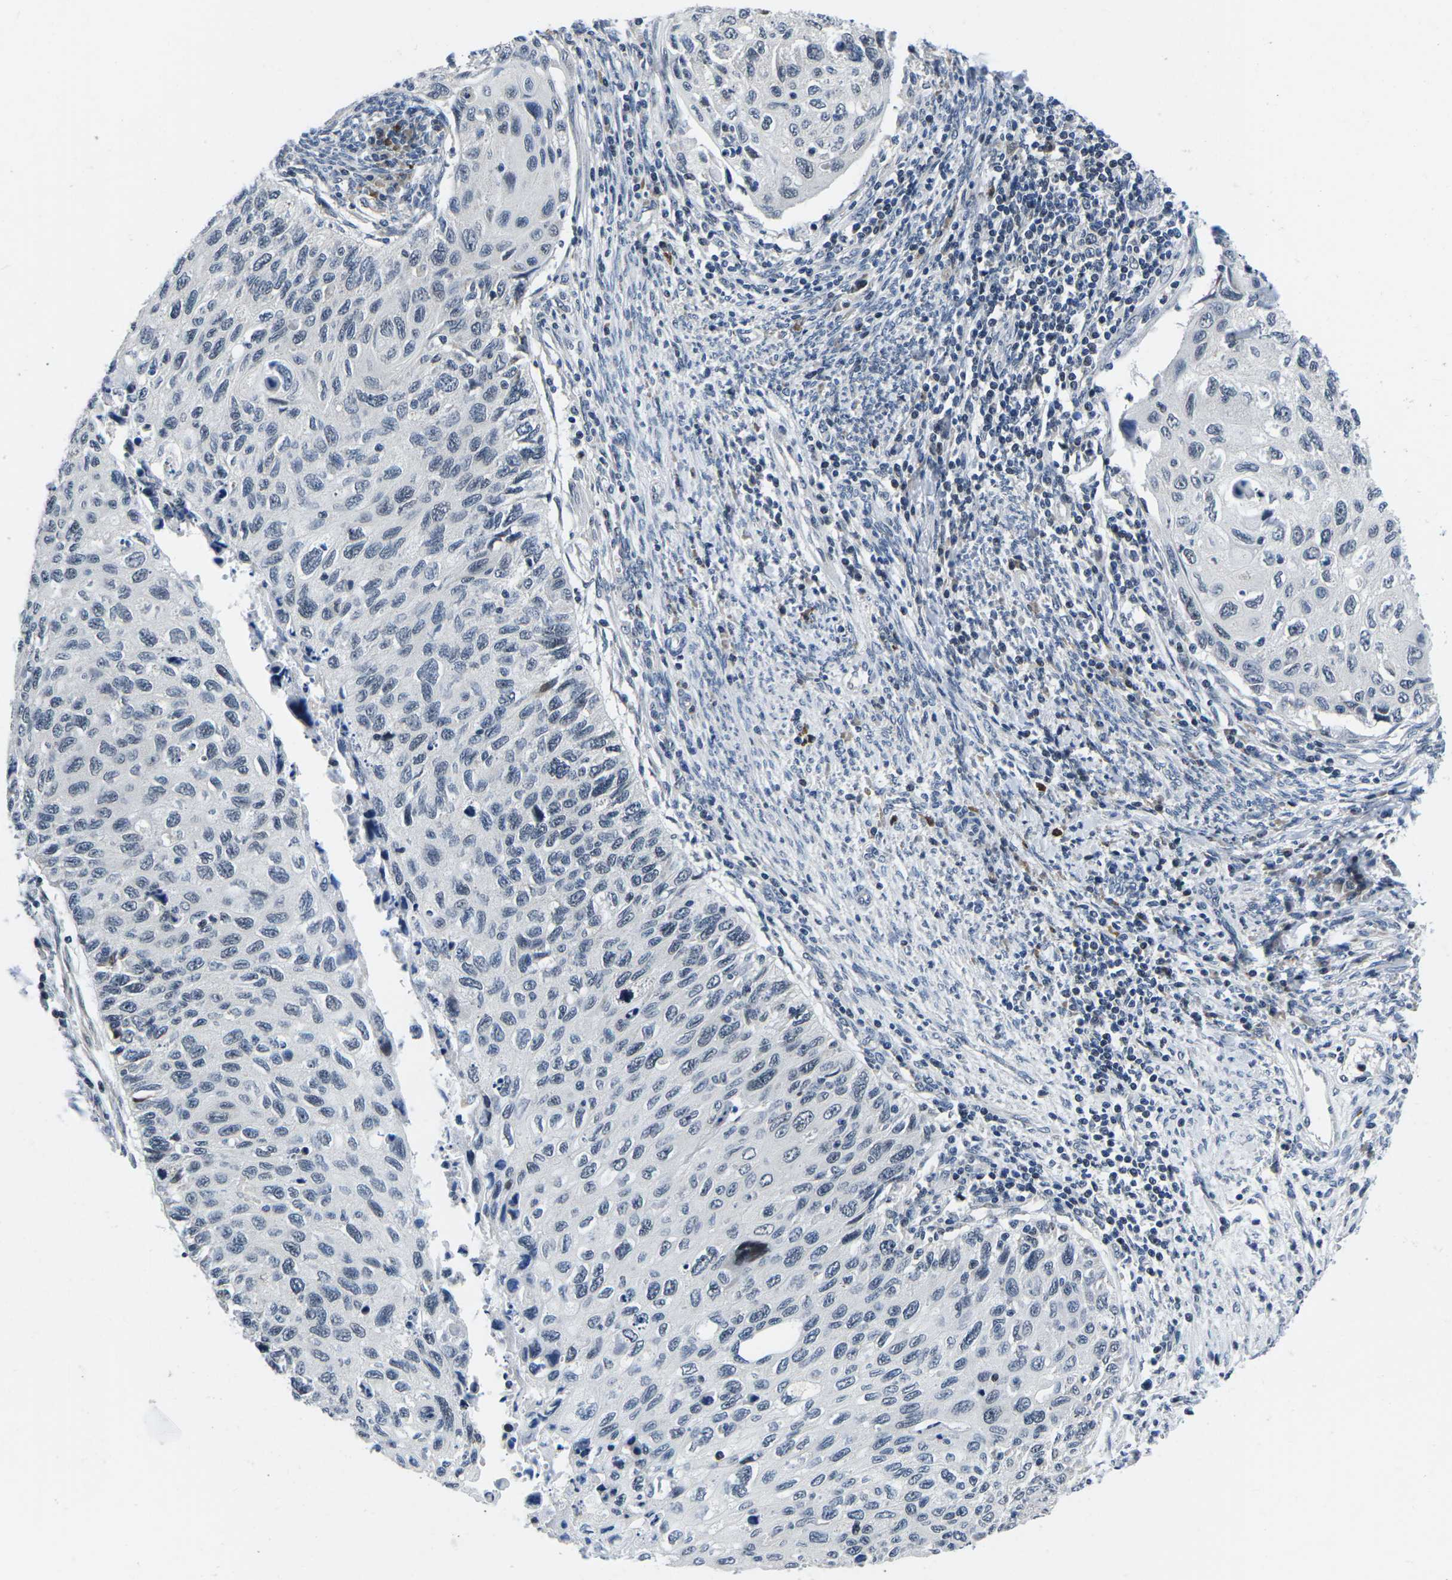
{"staining": {"intensity": "negative", "quantity": "none", "location": "none"}, "tissue": "cervical cancer", "cell_type": "Tumor cells", "image_type": "cancer", "snomed": [{"axis": "morphology", "description": "Squamous cell carcinoma, NOS"}, {"axis": "topography", "description": "Cervix"}], "caption": "Tumor cells show no significant protein staining in cervical cancer.", "gene": "CDC73", "patient": {"sex": "female", "age": 70}}